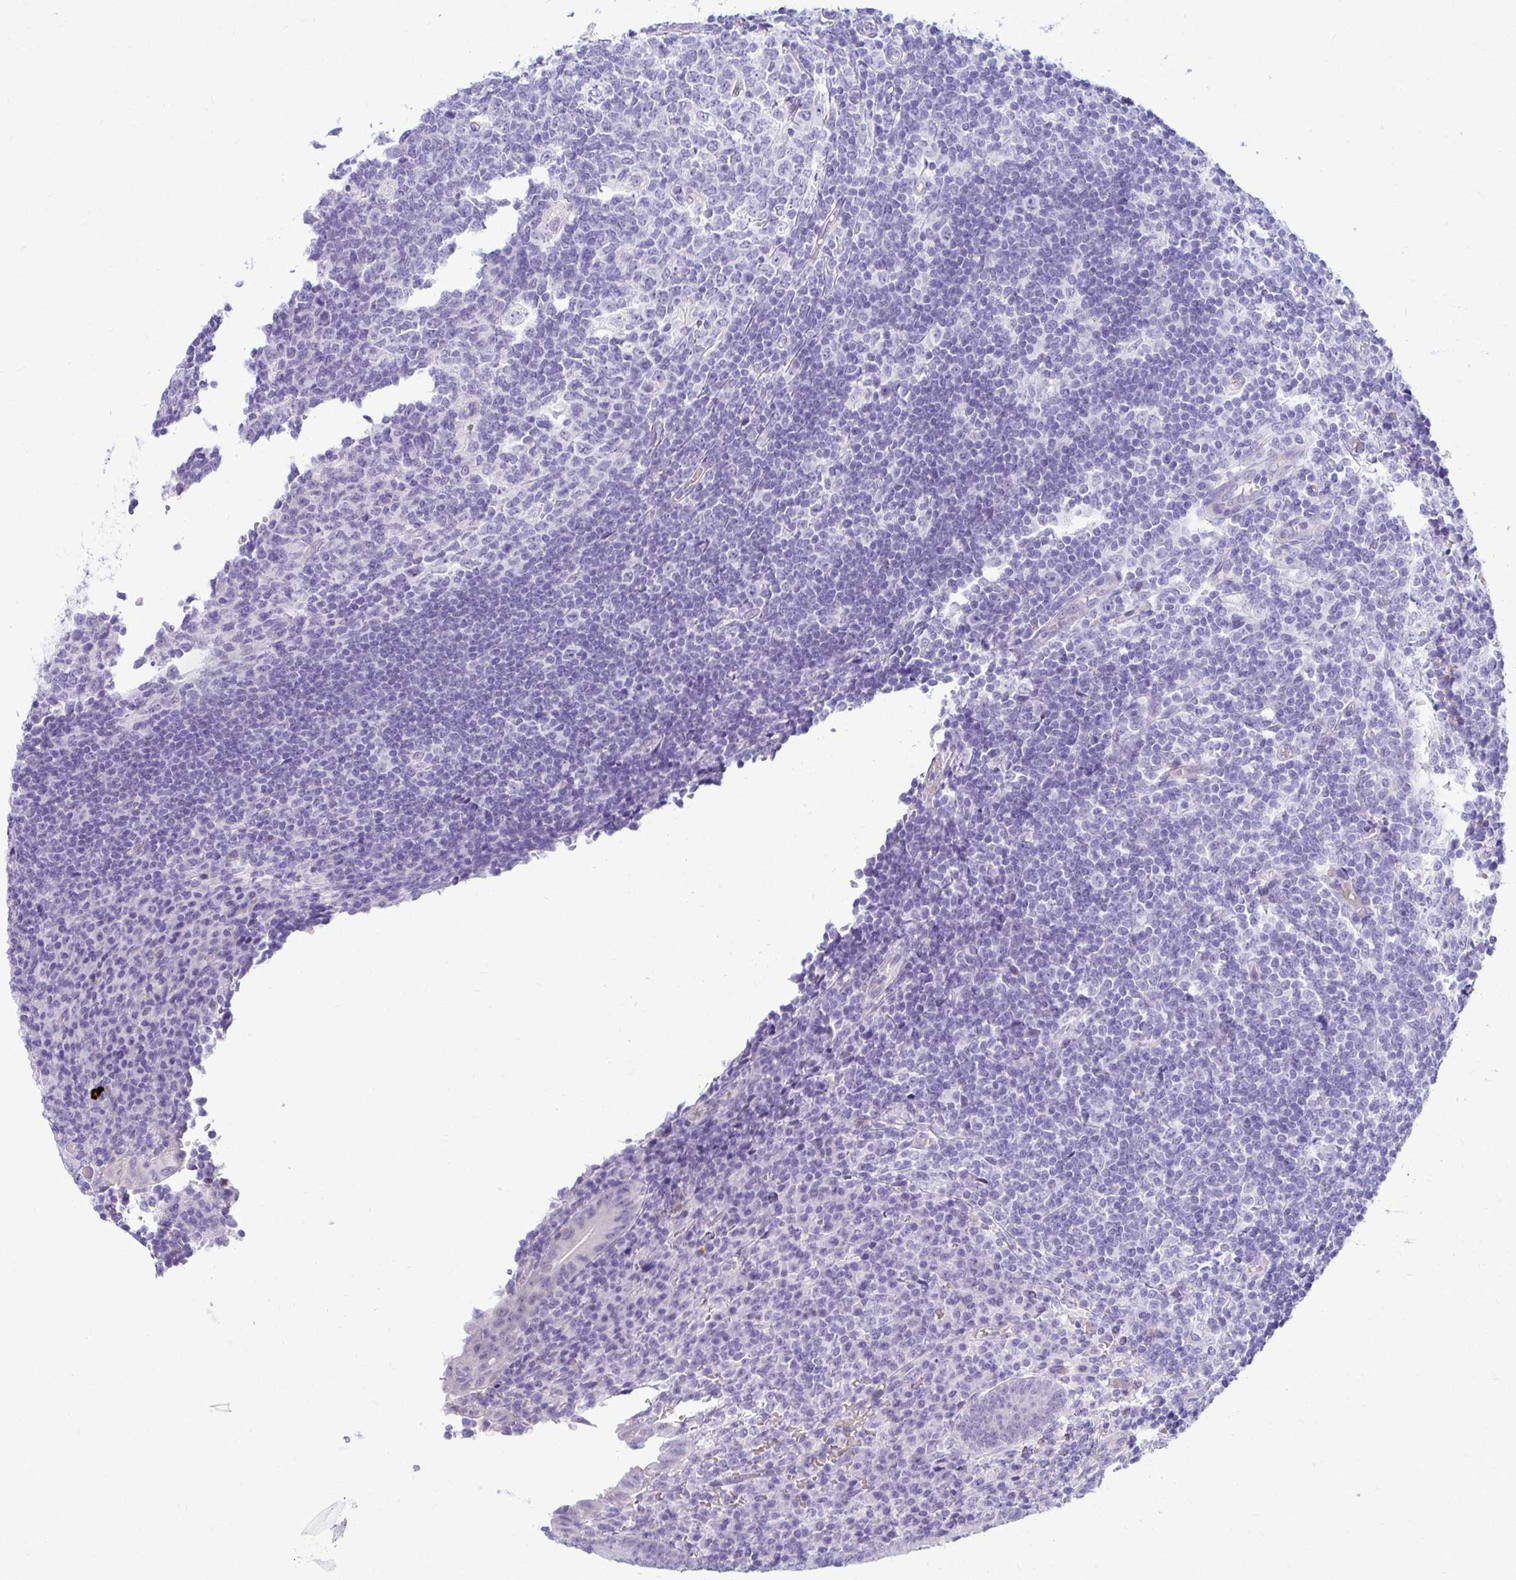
{"staining": {"intensity": "negative", "quantity": "none", "location": "none"}, "tissue": "appendix", "cell_type": "Glandular cells", "image_type": "normal", "snomed": [{"axis": "morphology", "description": "Normal tissue, NOS"}, {"axis": "topography", "description": "Appendix"}], "caption": "Normal appendix was stained to show a protein in brown. There is no significant staining in glandular cells. Nuclei are stained in blue.", "gene": "ZSWIM9", "patient": {"sex": "male", "age": 18}}